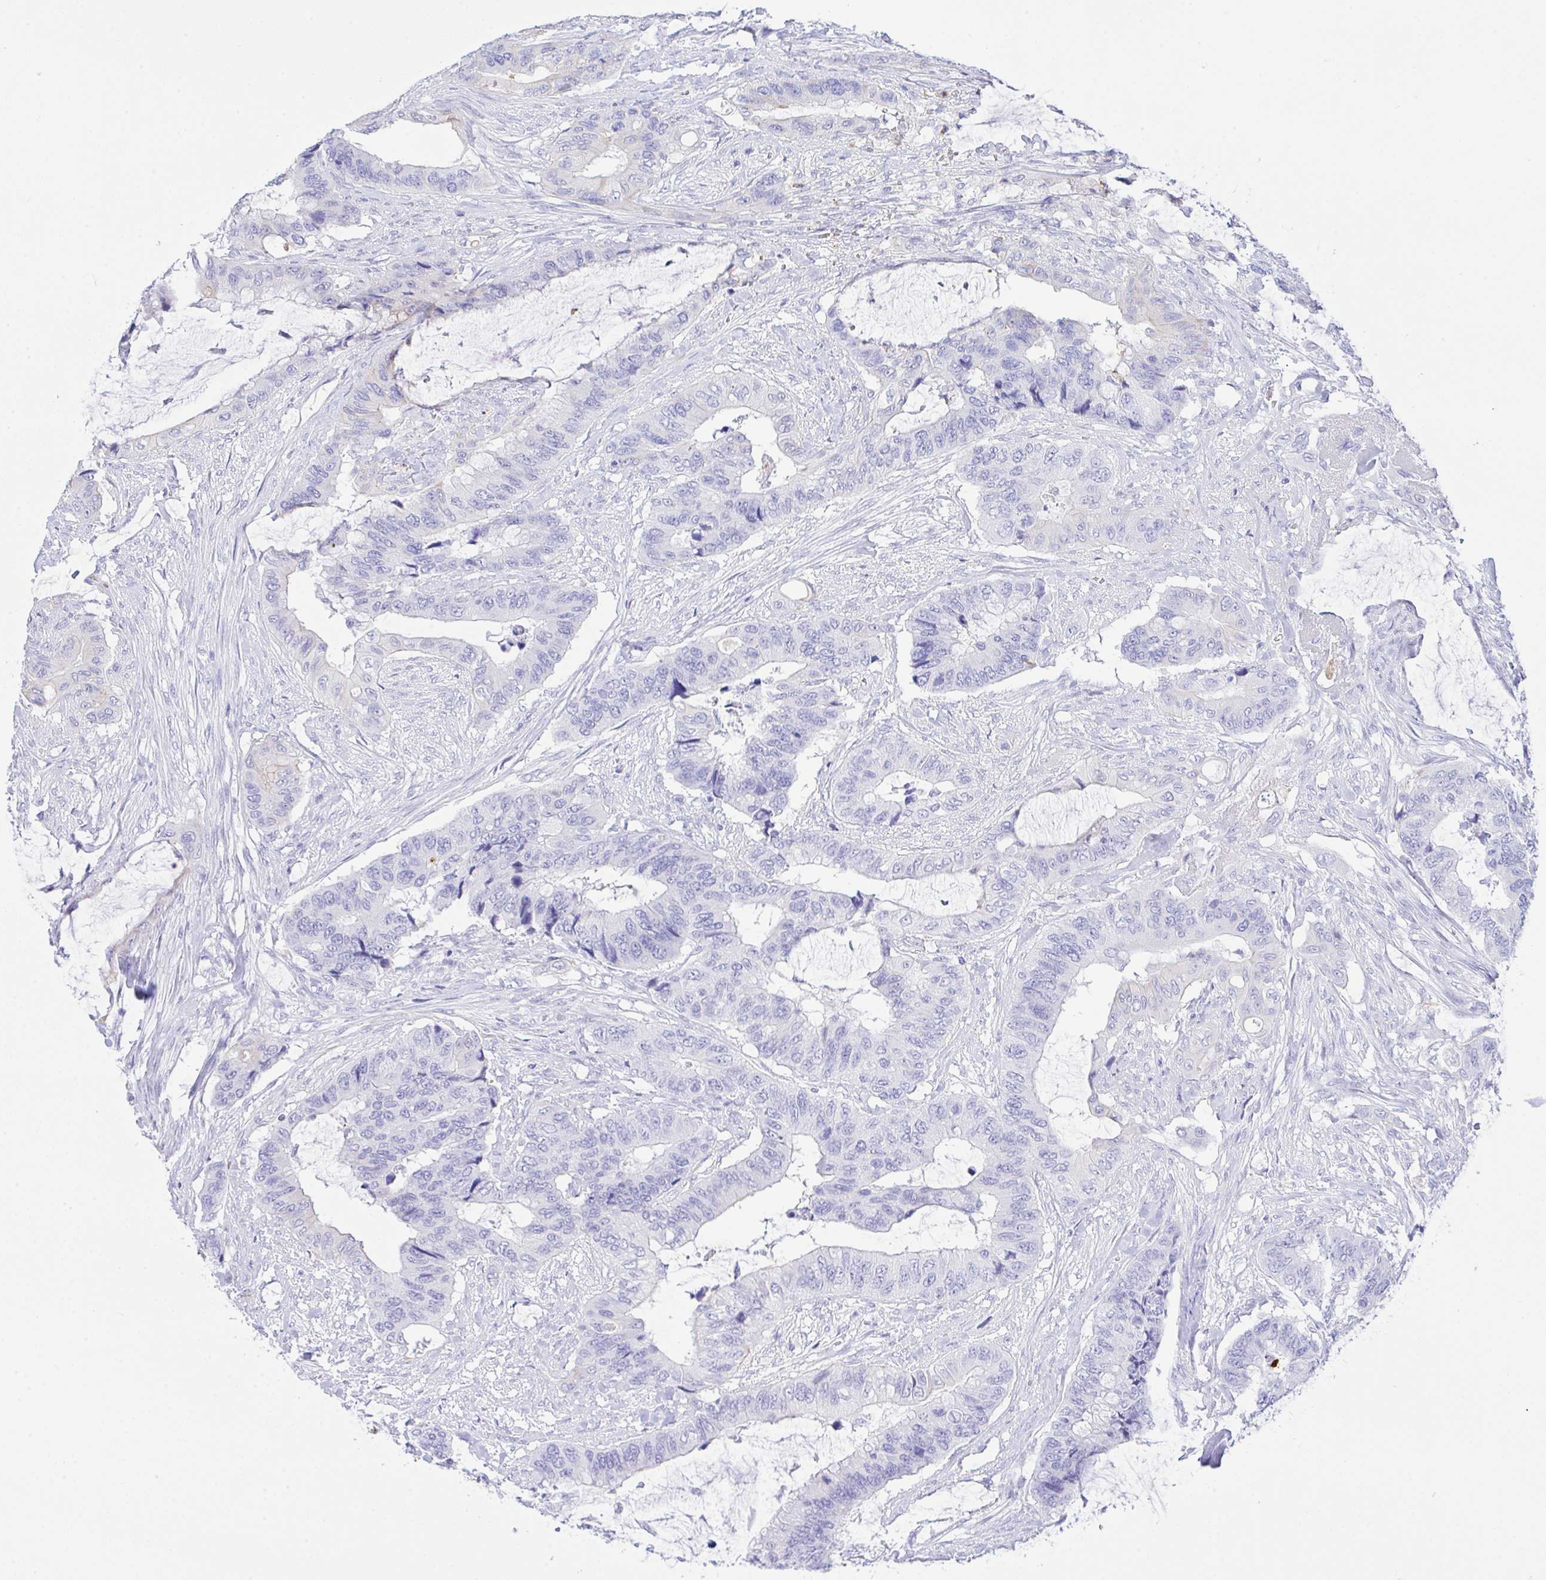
{"staining": {"intensity": "negative", "quantity": "none", "location": "none"}, "tissue": "colorectal cancer", "cell_type": "Tumor cells", "image_type": "cancer", "snomed": [{"axis": "morphology", "description": "Adenocarcinoma, NOS"}, {"axis": "topography", "description": "Rectum"}], "caption": "Micrograph shows no protein positivity in tumor cells of colorectal cancer (adenocarcinoma) tissue.", "gene": "ZNF221", "patient": {"sex": "female", "age": 59}}